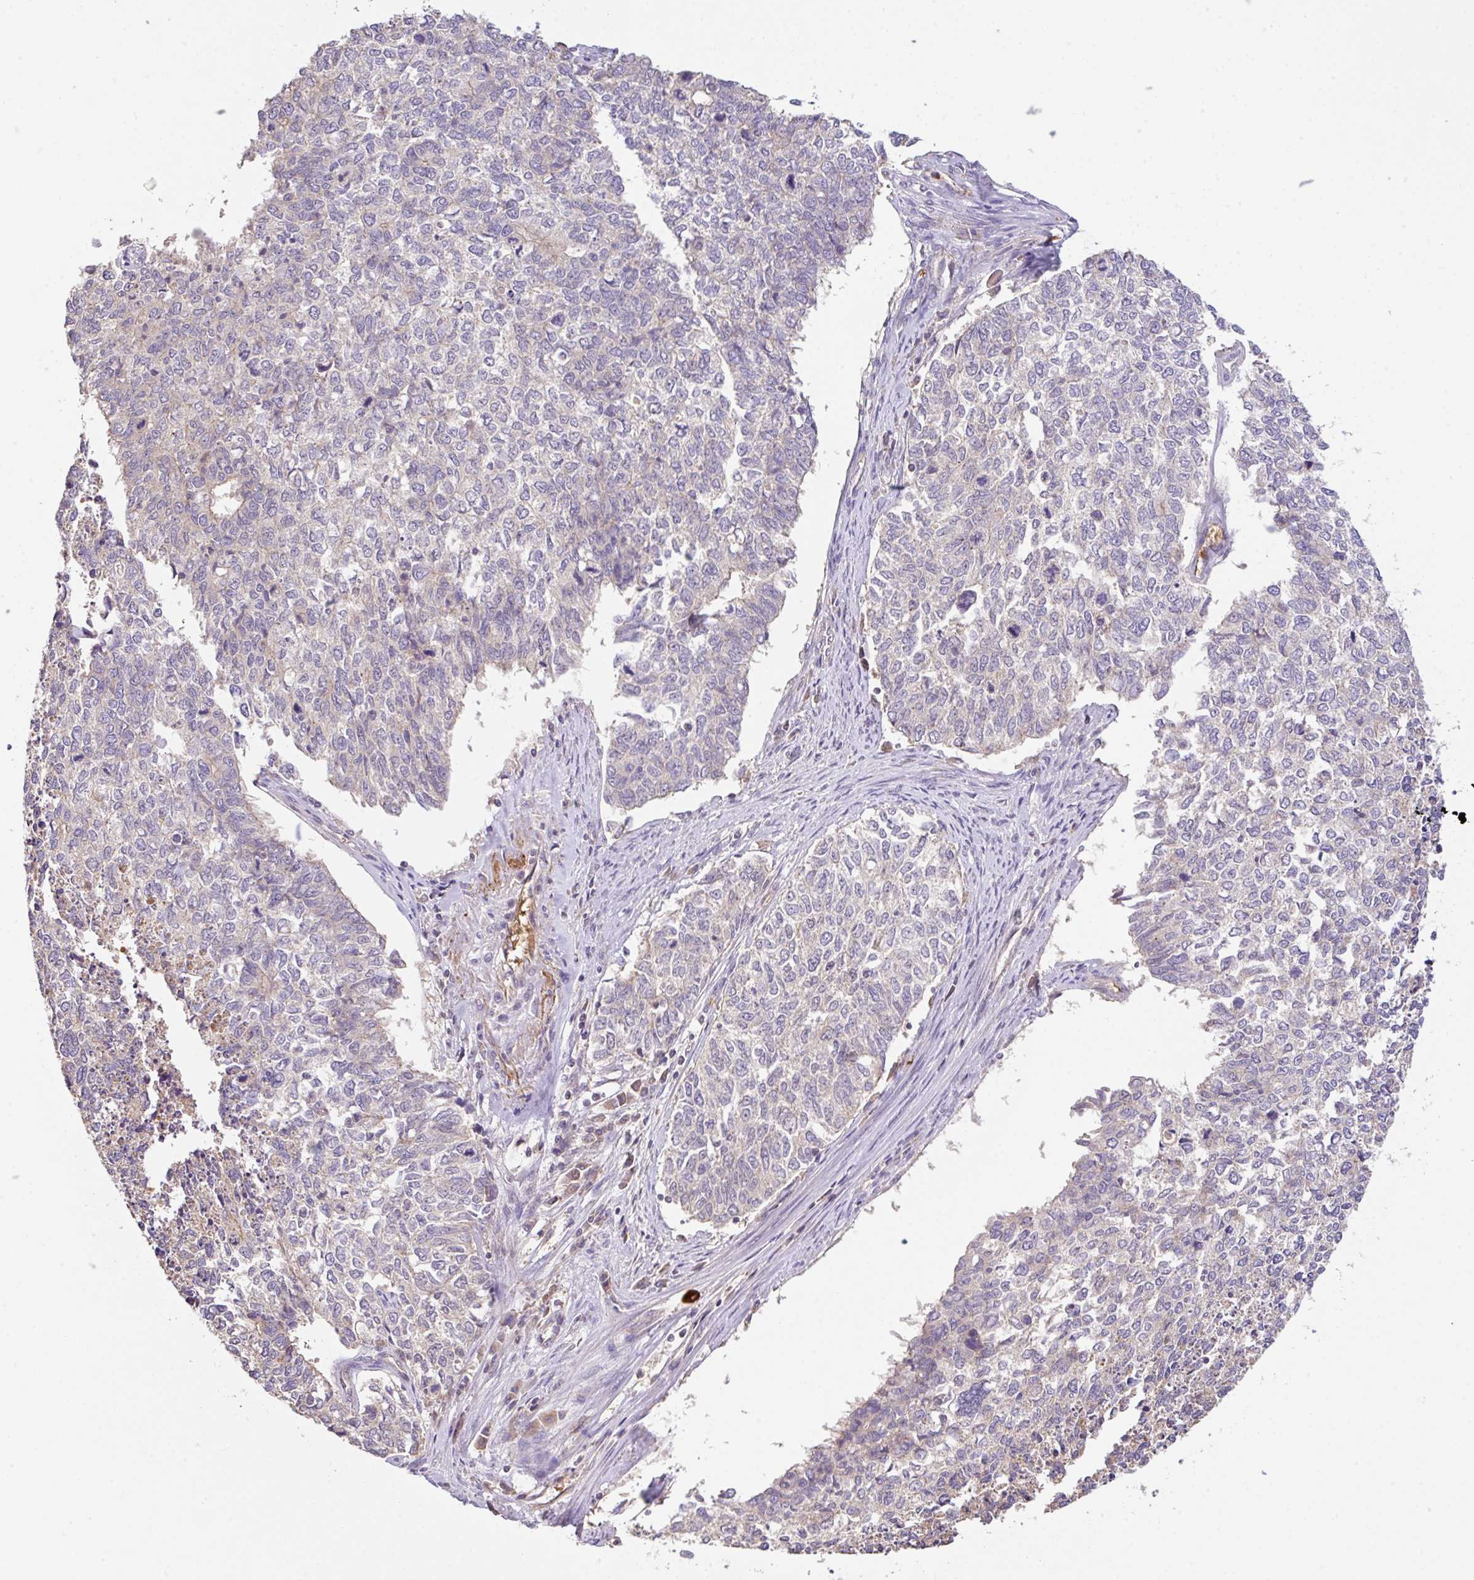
{"staining": {"intensity": "negative", "quantity": "none", "location": "none"}, "tissue": "cervical cancer", "cell_type": "Tumor cells", "image_type": "cancer", "snomed": [{"axis": "morphology", "description": "Adenocarcinoma, NOS"}, {"axis": "topography", "description": "Cervix"}], "caption": "Immunohistochemistry photomicrograph of cervical cancer (adenocarcinoma) stained for a protein (brown), which shows no expression in tumor cells.", "gene": "C1QTNF9B", "patient": {"sex": "female", "age": 63}}